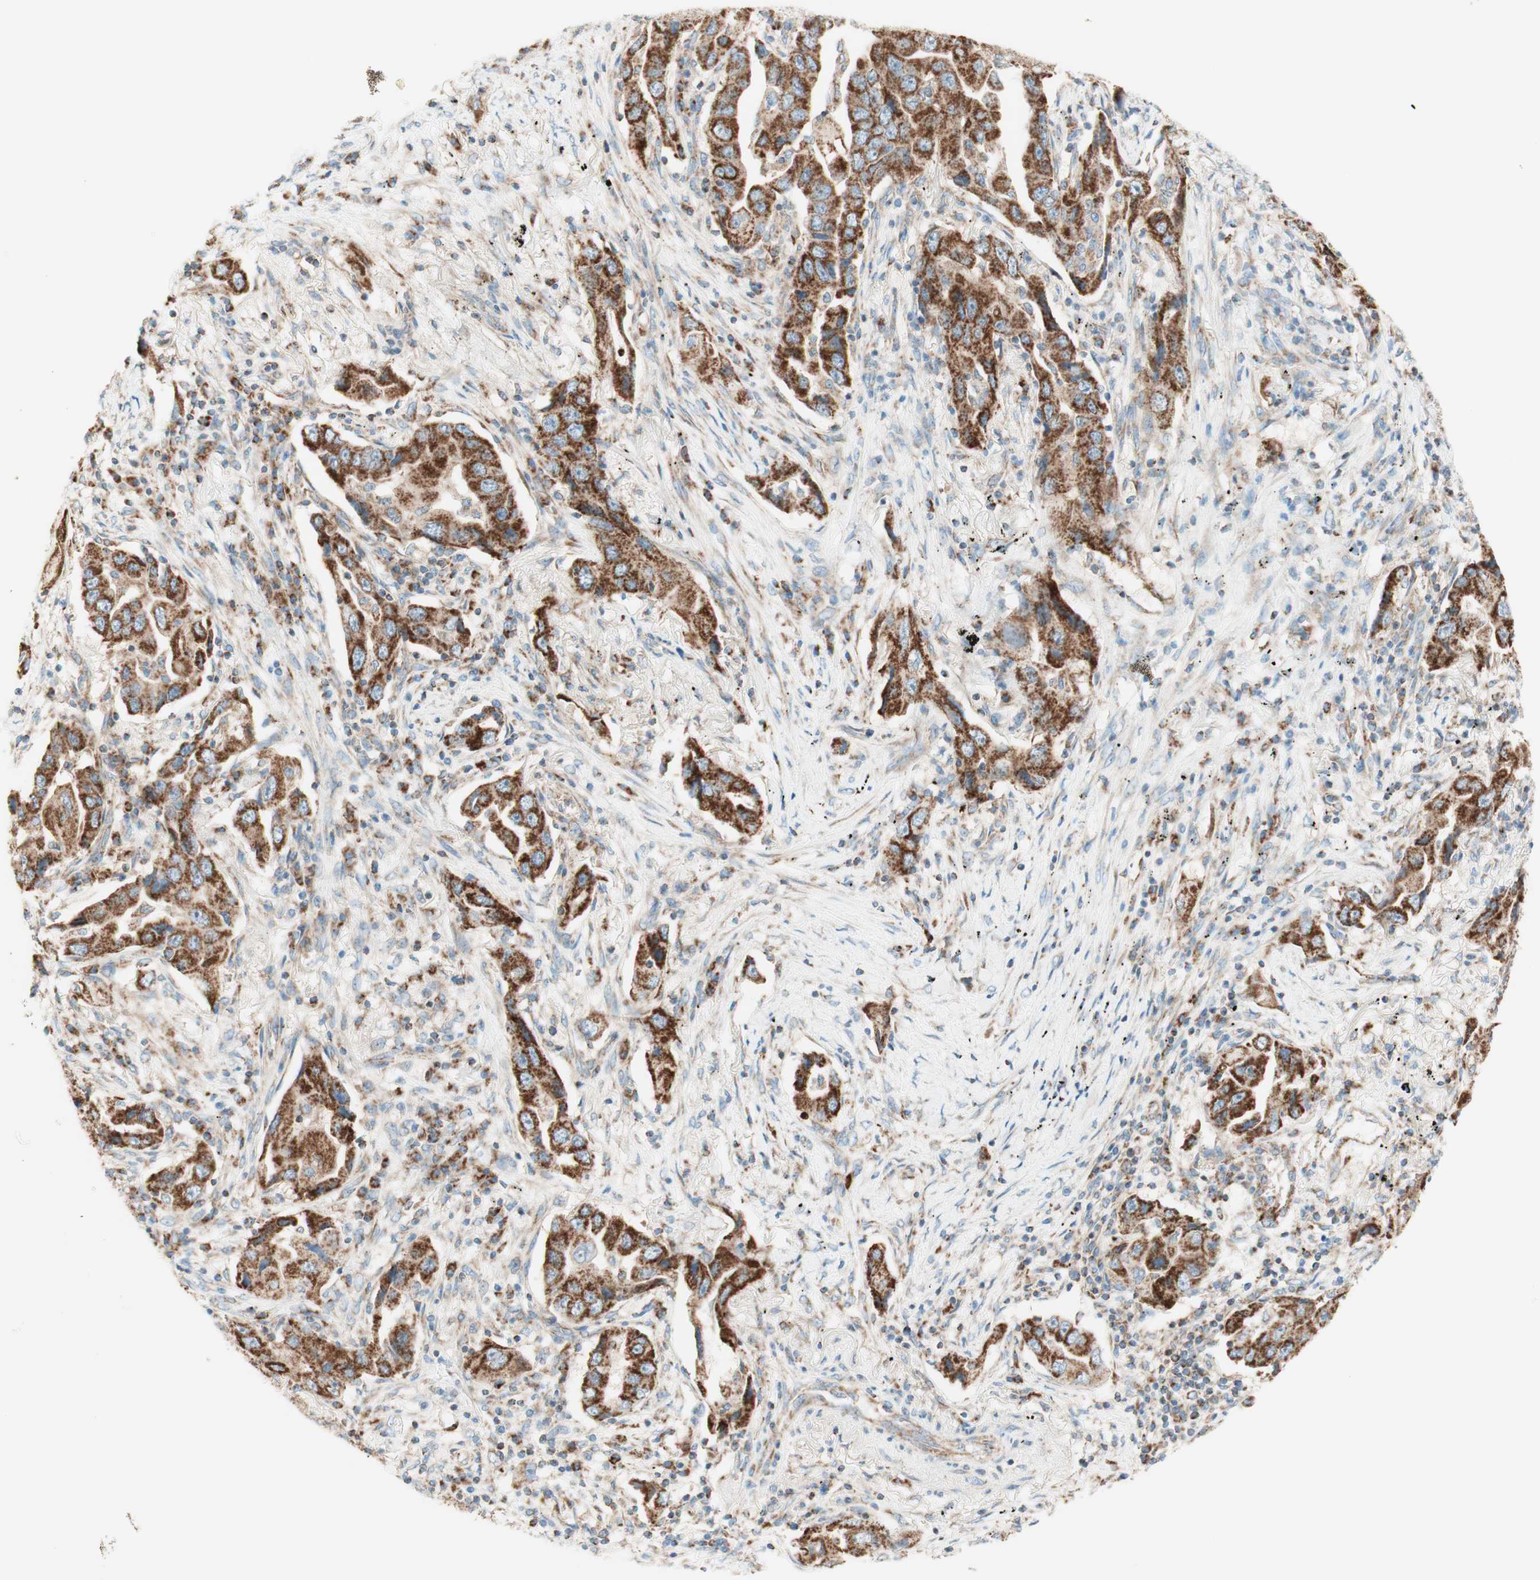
{"staining": {"intensity": "strong", "quantity": ">75%", "location": "cytoplasmic/membranous"}, "tissue": "lung cancer", "cell_type": "Tumor cells", "image_type": "cancer", "snomed": [{"axis": "morphology", "description": "Adenocarcinoma, NOS"}, {"axis": "topography", "description": "Lung"}], "caption": "About >75% of tumor cells in human adenocarcinoma (lung) demonstrate strong cytoplasmic/membranous protein staining as visualized by brown immunohistochemical staining.", "gene": "TOMM20", "patient": {"sex": "female", "age": 65}}